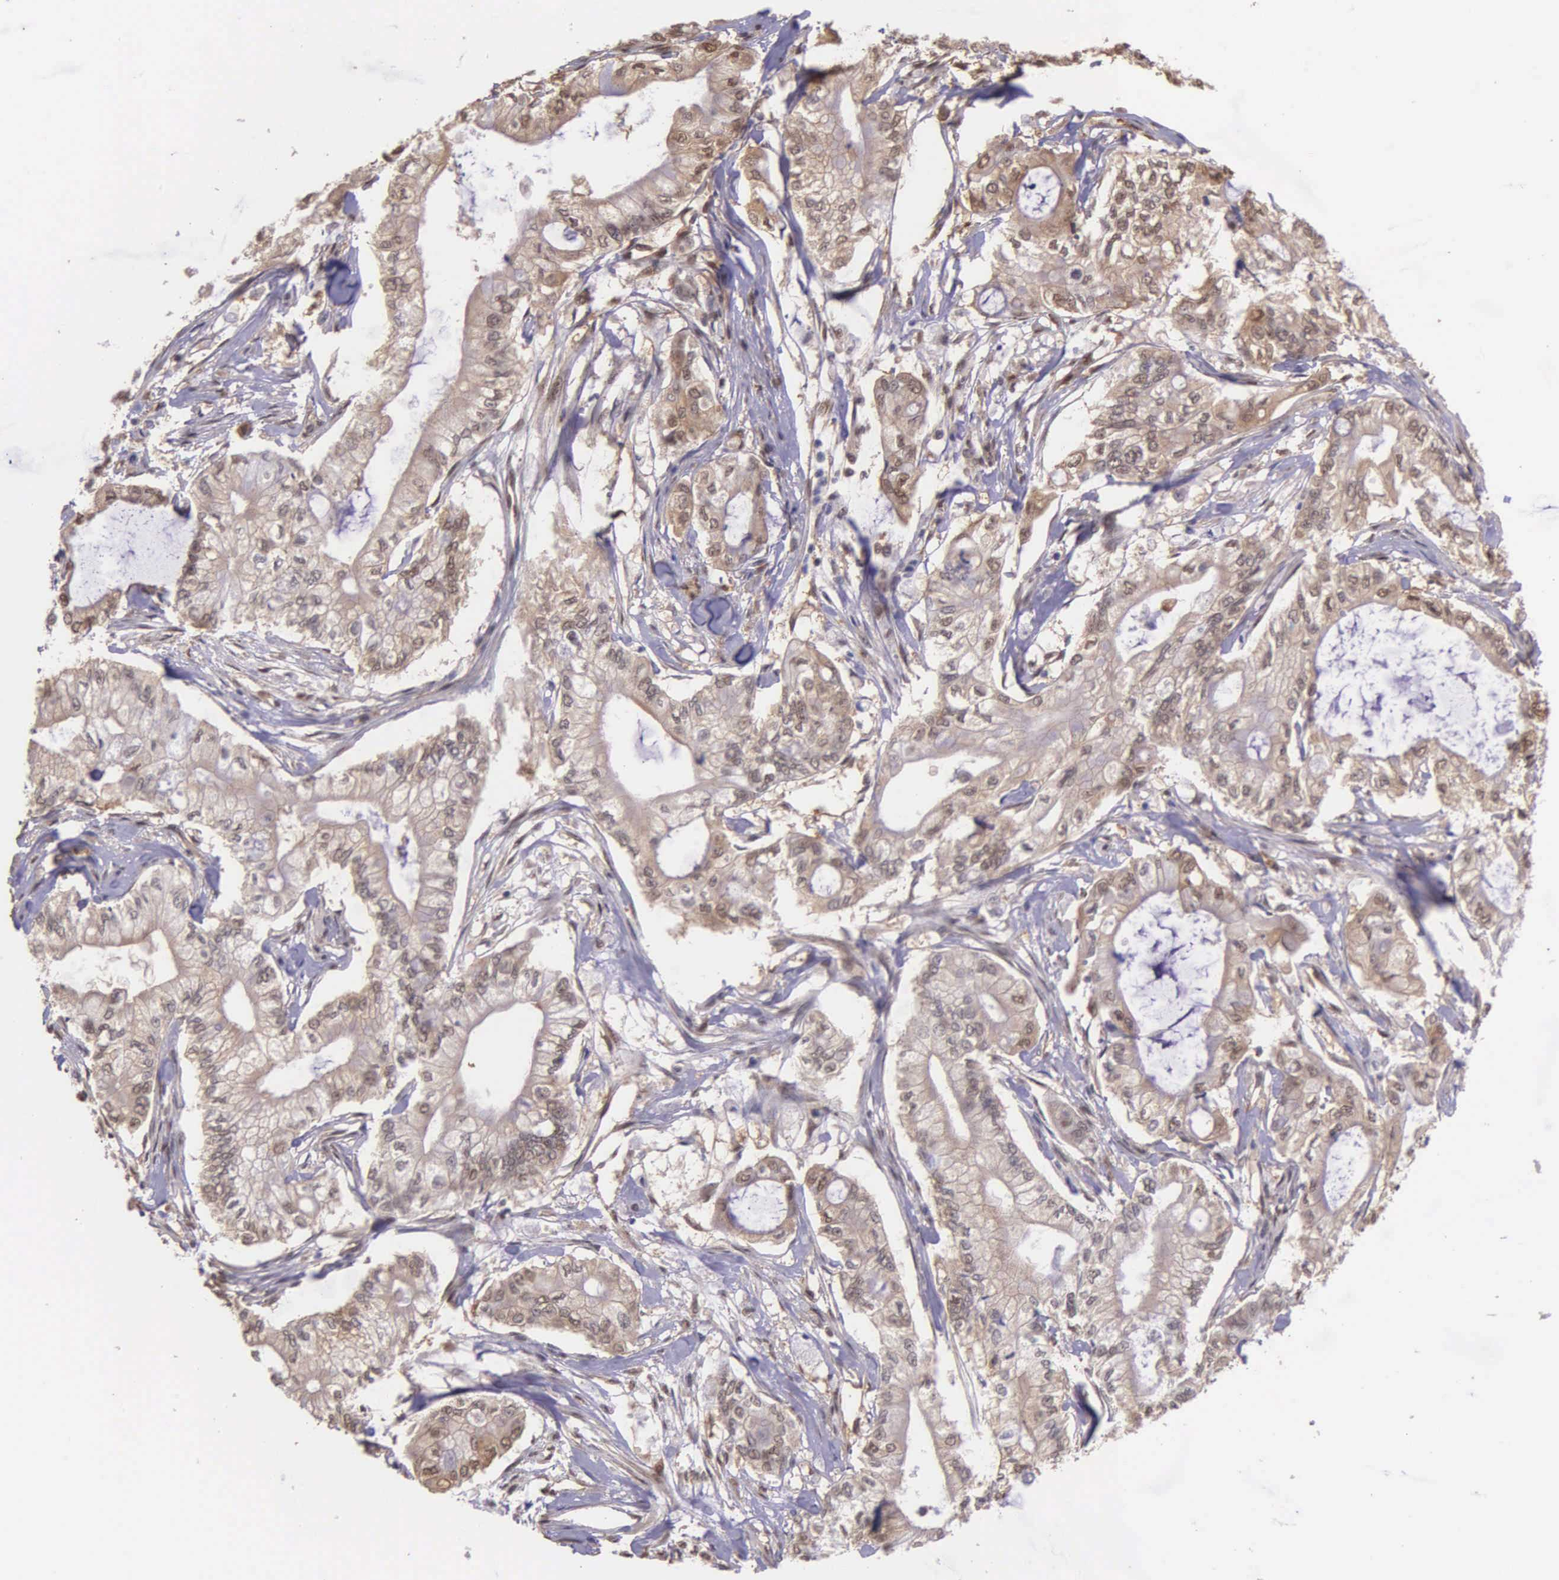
{"staining": {"intensity": "weak", "quantity": ">75%", "location": "cytoplasmic/membranous,nuclear"}, "tissue": "pancreatic cancer", "cell_type": "Tumor cells", "image_type": "cancer", "snomed": [{"axis": "morphology", "description": "Adenocarcinoma, NOS"}, {"axis": "topography", "description": "Pancreas"}], "caption": "A brown stain labels weak cytoplasmic/membranous and nuclear expression of a protein in adenocarcinoma (pancreatic) tumor cells.", "gene": "PSMC1", "patient": {"sex": "male", "age": 79}}